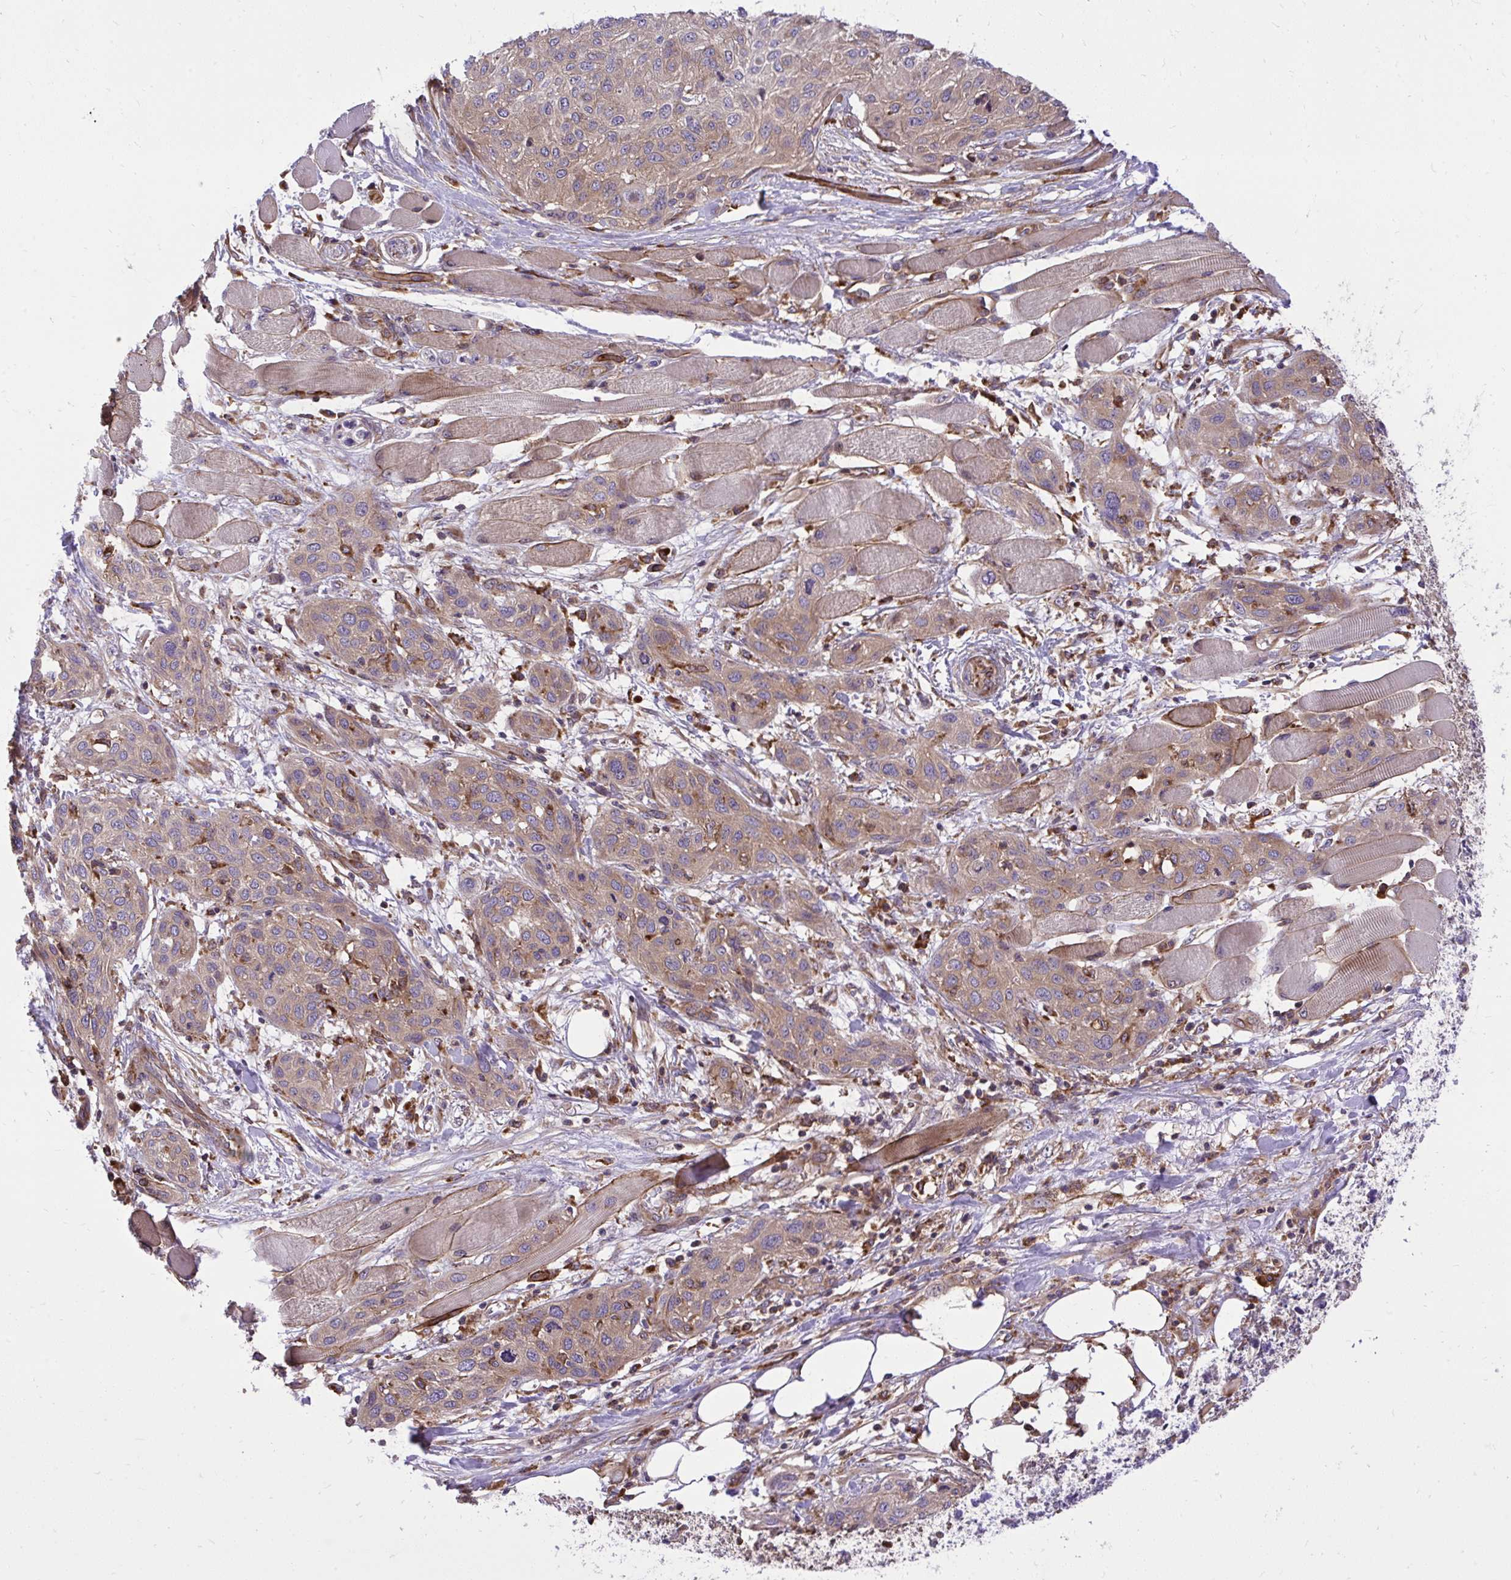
{"staining": {"intensity": "weak", "quantity": ">75%", "location": "cytoplasmic/membranous"}, "tissue": "skin cancer", "cell_type": "Tumor cells", "image_type": "cancer", "snomed": [{"axis": "morphology", "description": "Squamous cell carcinoma, NOS"}, {"axis": "topography", "description": "Skin"}], "caption": "Immunohistochemistry (IHC) of human squamous cell carcinoma (skin) reveals low levels of weak cytoplasmic/membranous expression in approximately >75% of tumor cells.", "gene": "PAIP2", "patient": {"sex": "female", "age": 87}}